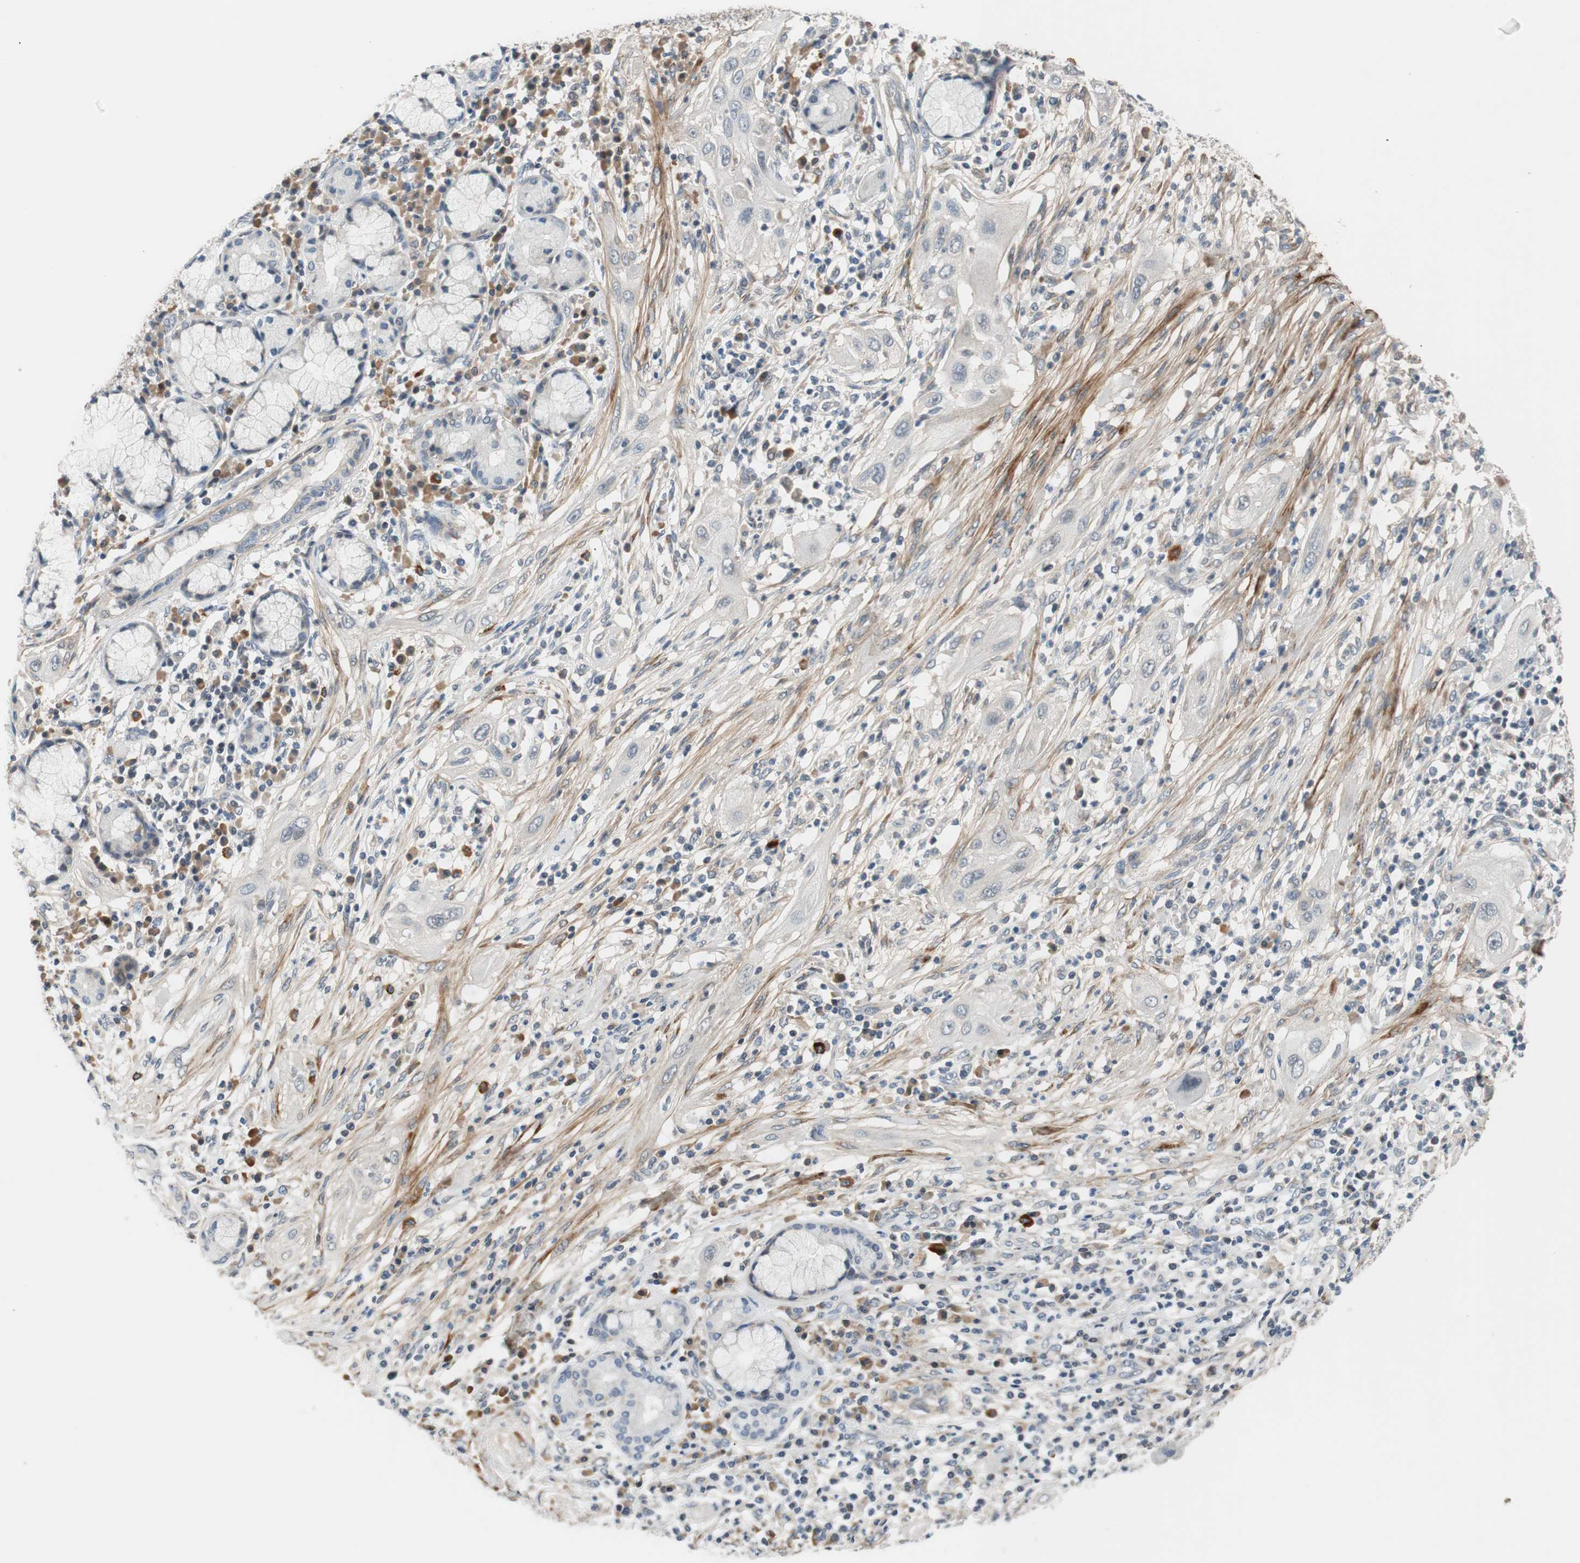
{"staining": {"intensity": "negative", "quantity": "none", "location": "none"}, "tissue": "lung cancer", "cell_type": "Tumor cells", "image_type": "cancer", "snomed": [{"axis": "morphology", "description": "Squamous cell carcinoma, NOS"}, {"axis": "topography", "description": "Lung"}], "caption": "An IHC histopathology image of lung cancer is shown. There is no staining in tumor cells of lung cancer.", "gene": "COL12A1", "patient": {"sex": "female", "age": 47}}